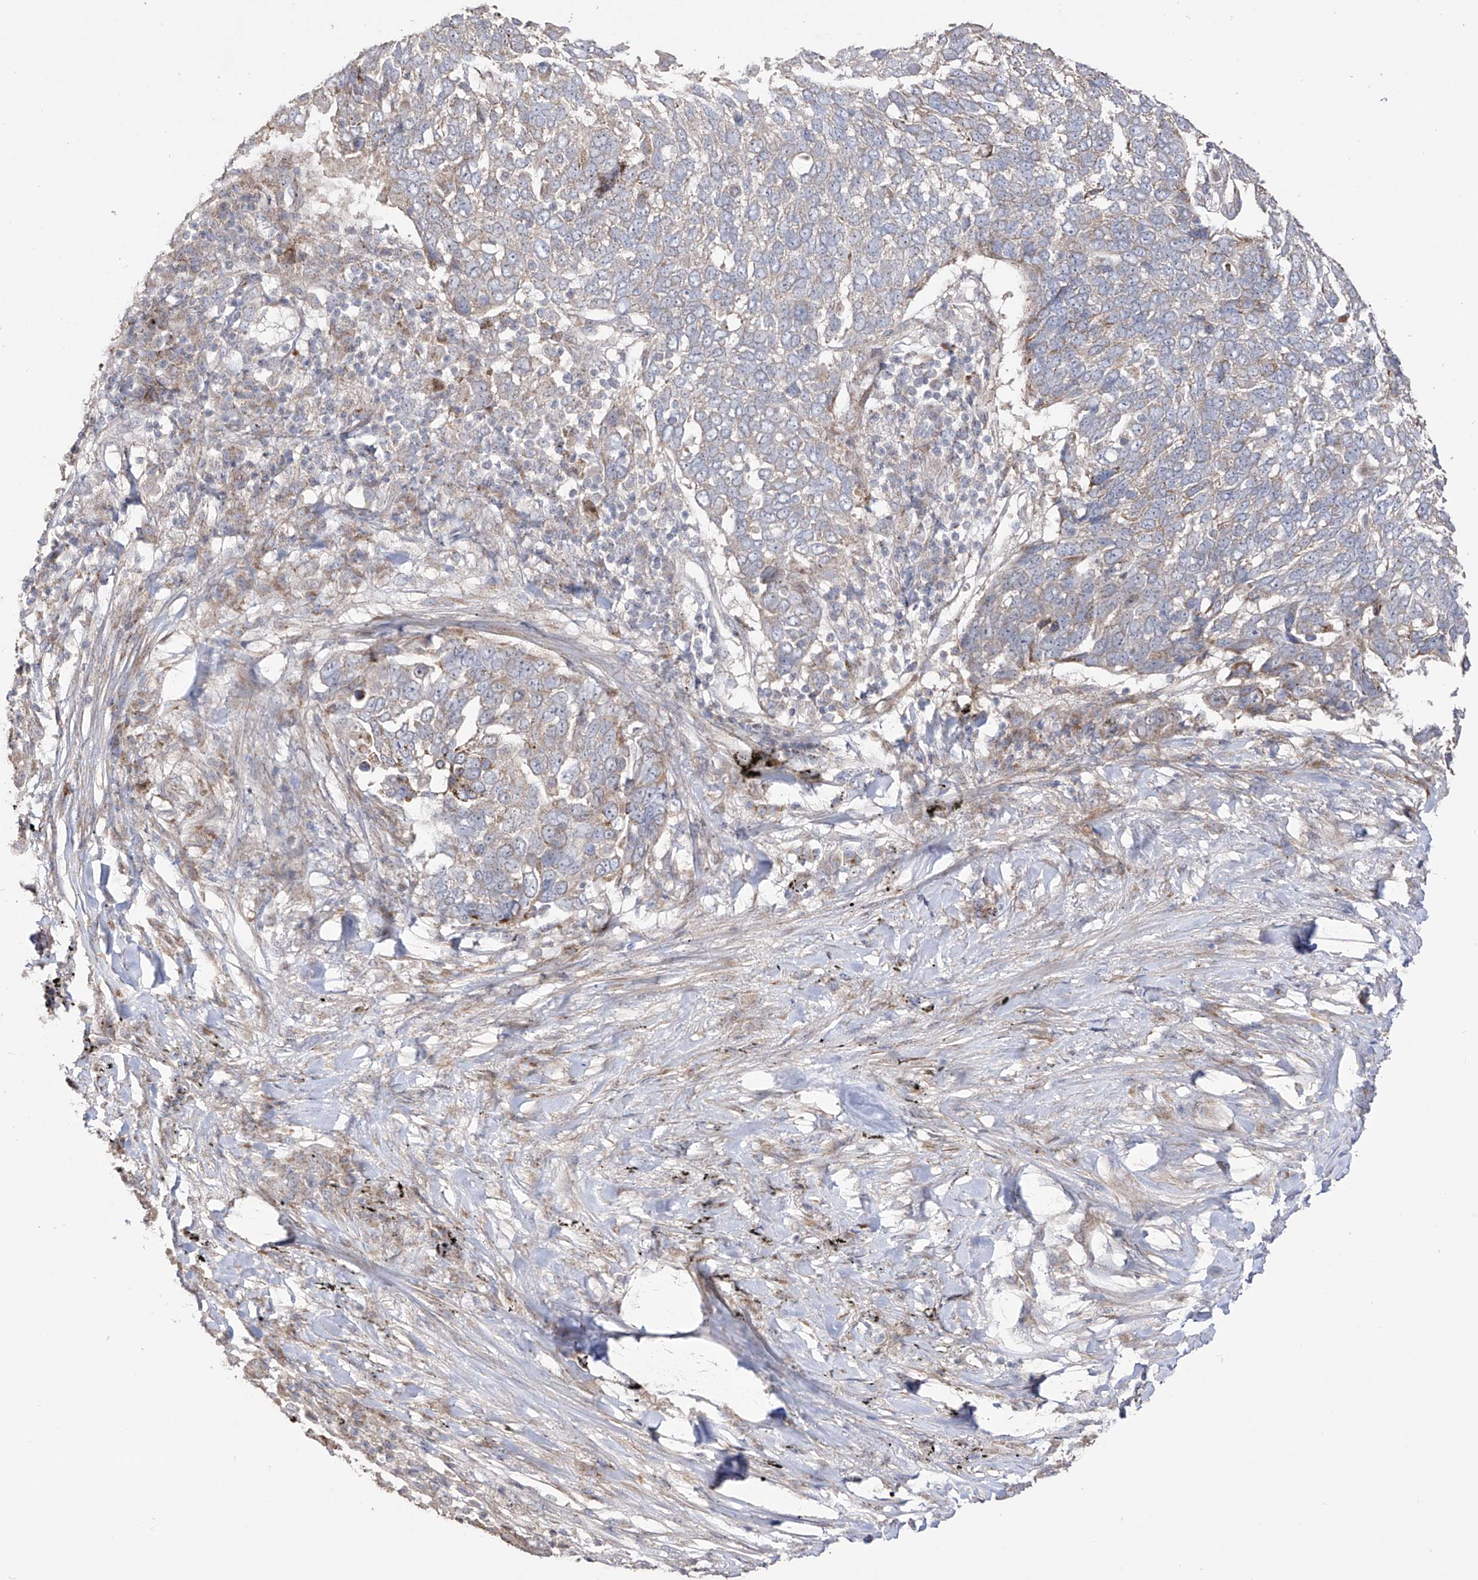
{"staining": {"intensity": "negative", "quantity": "none", "location": "none"}, "tissue": "lung cancer", "cell_type": "Tumor cells", "image_type": "cancer", "snomed": [{"axis": "morphology", "description": "Squamous cell carcinoma, NOS"}, {"axis": "topography", "description": "Lung"}], "caption": "Tumor cells are negative for brown protein staining in squamous cell carcinoma (lung).", "gene": "YKT6", "patient": {"sex": "male", "age": 66}}